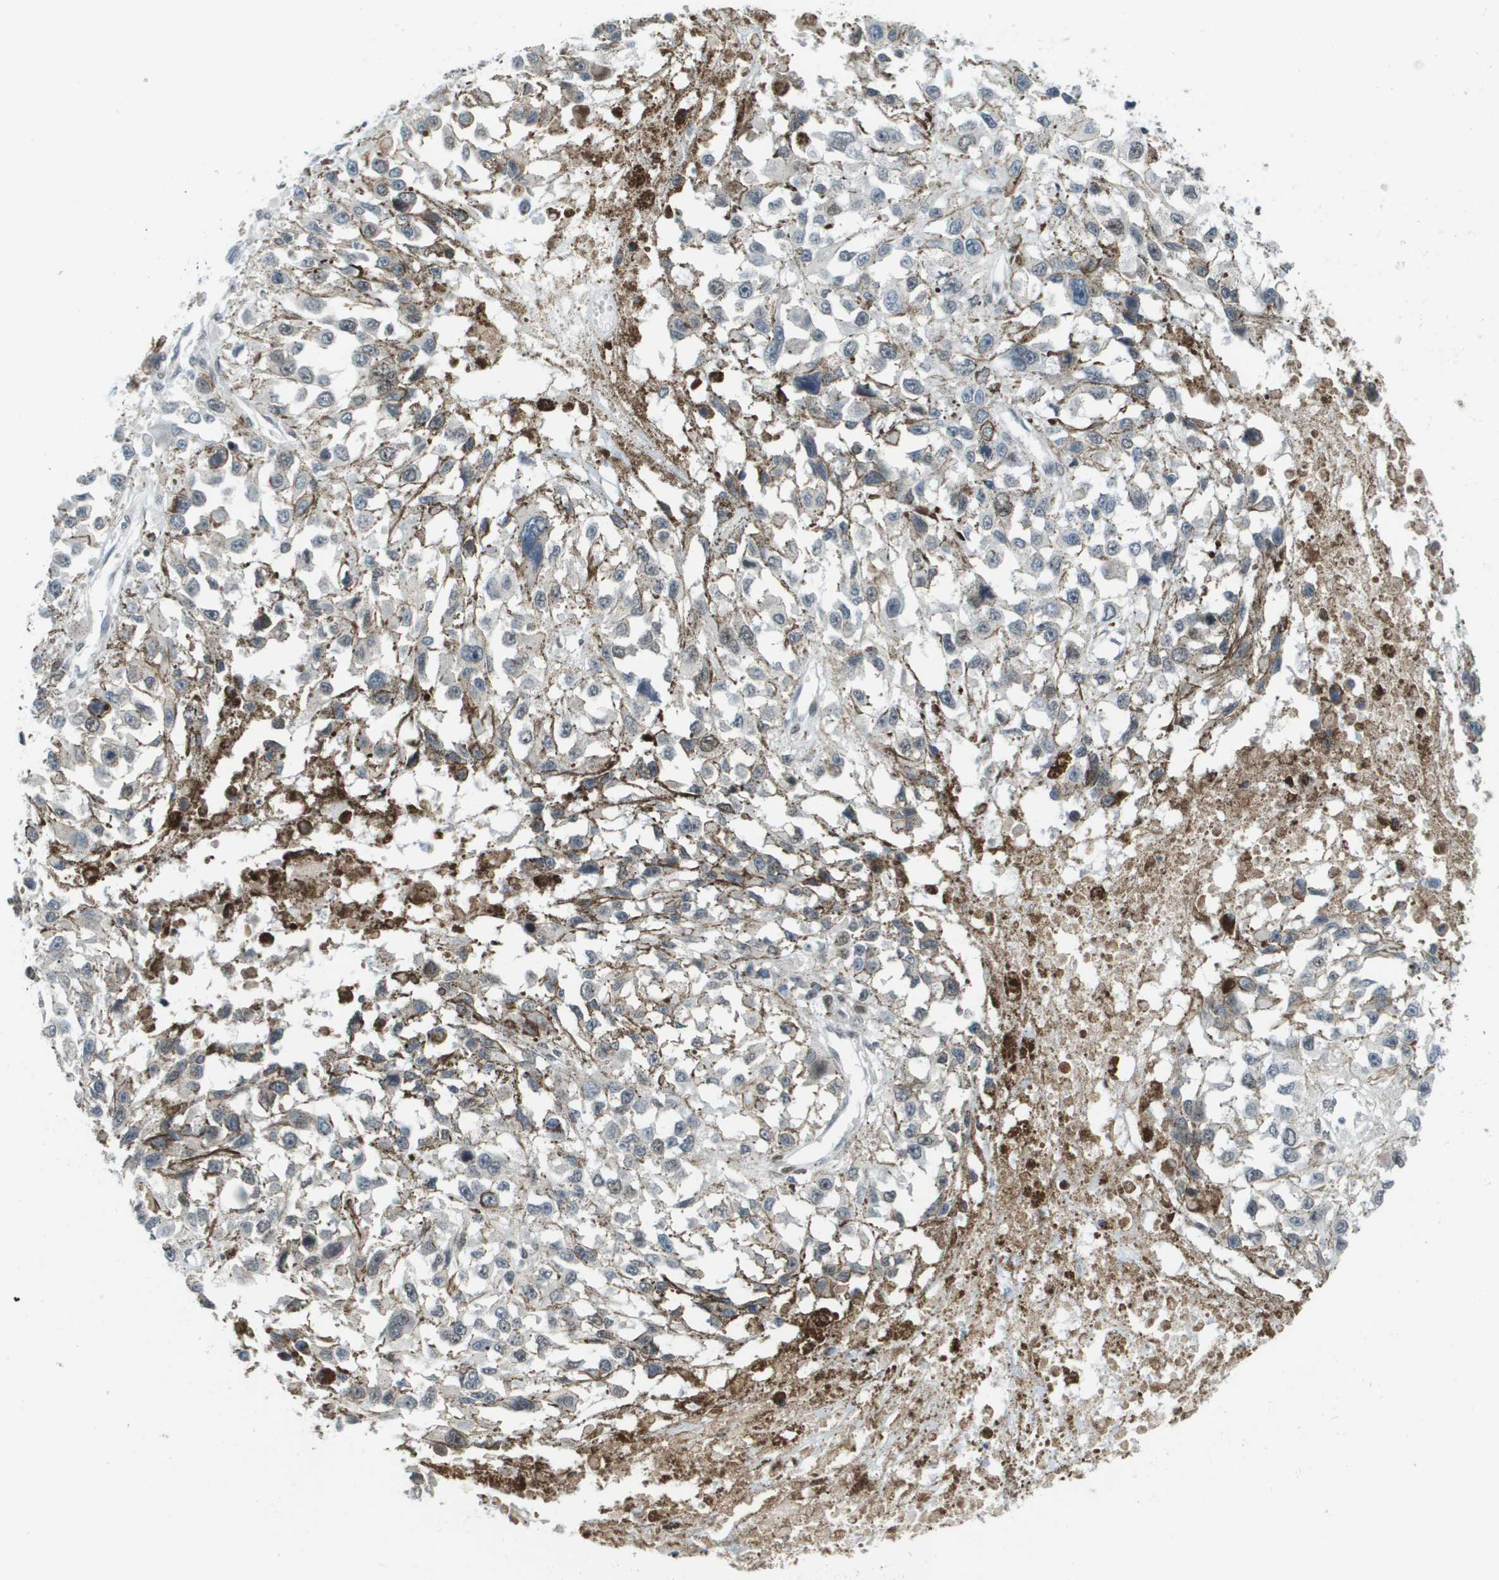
{"staining": {"intensity": "negative", "quantity": "none", "location": "none"}, "tissue": "melanoma", "cell_type": "Tumor cells", "image_type": "cancer", "snomed": [{"axis": "morphology", "description": "Malignant melanoma, Metastatic site"}, {"axis": "topography", "description": "Lymph node"}], "caption": "High power microscopy image of an immunohistochemistry (IHC) micrograph of melanoma, revealing no significant expression in tumor cells.", "gene": "CBX5", "patient": {"sex": "male", "age": 59}}